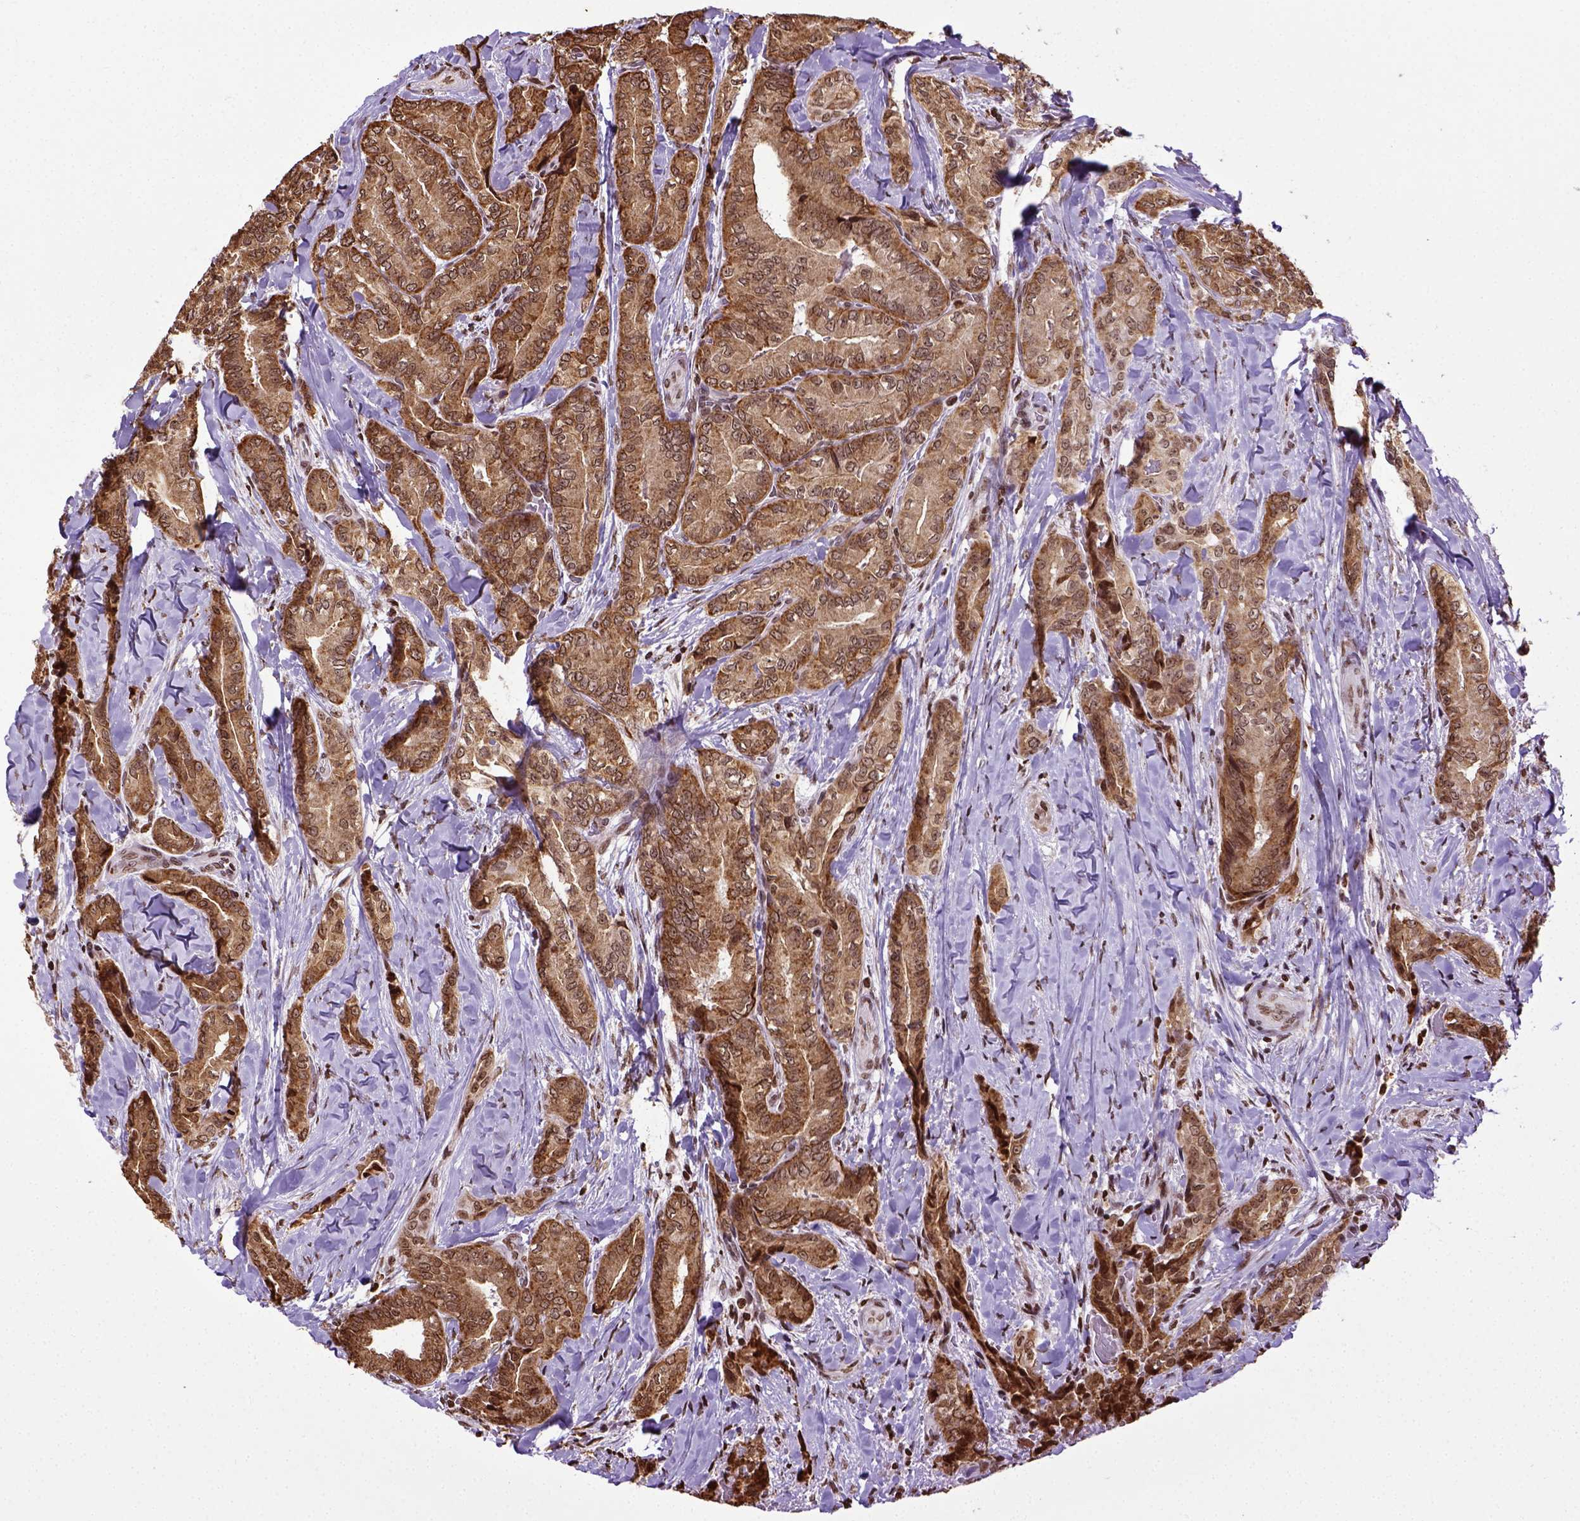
{"staining": {"intensity": "moderate", "quantity": ">75%", "location": "cytoplasmic/membranous,nuclear"}, "tissue": "thyroid cancer", "cell_type": "Tumor cells", "image_type": "cancer", "snomed": [{"axis": "morphology", "description": "Papillary adenocarcinoma, NOS"}, {"axis": "topography", "description": "Thyroid gland"}], "caption": "Immunohistochemical staining of human papillary adenocarcinoma (thyroid) exhibits moderate cytoplasmic/membranous and nuclear protein positivity in approximately >75% of tumor cells.", "gene": "ZNF75D", "patient": {"sex": "male", "age": 61}}